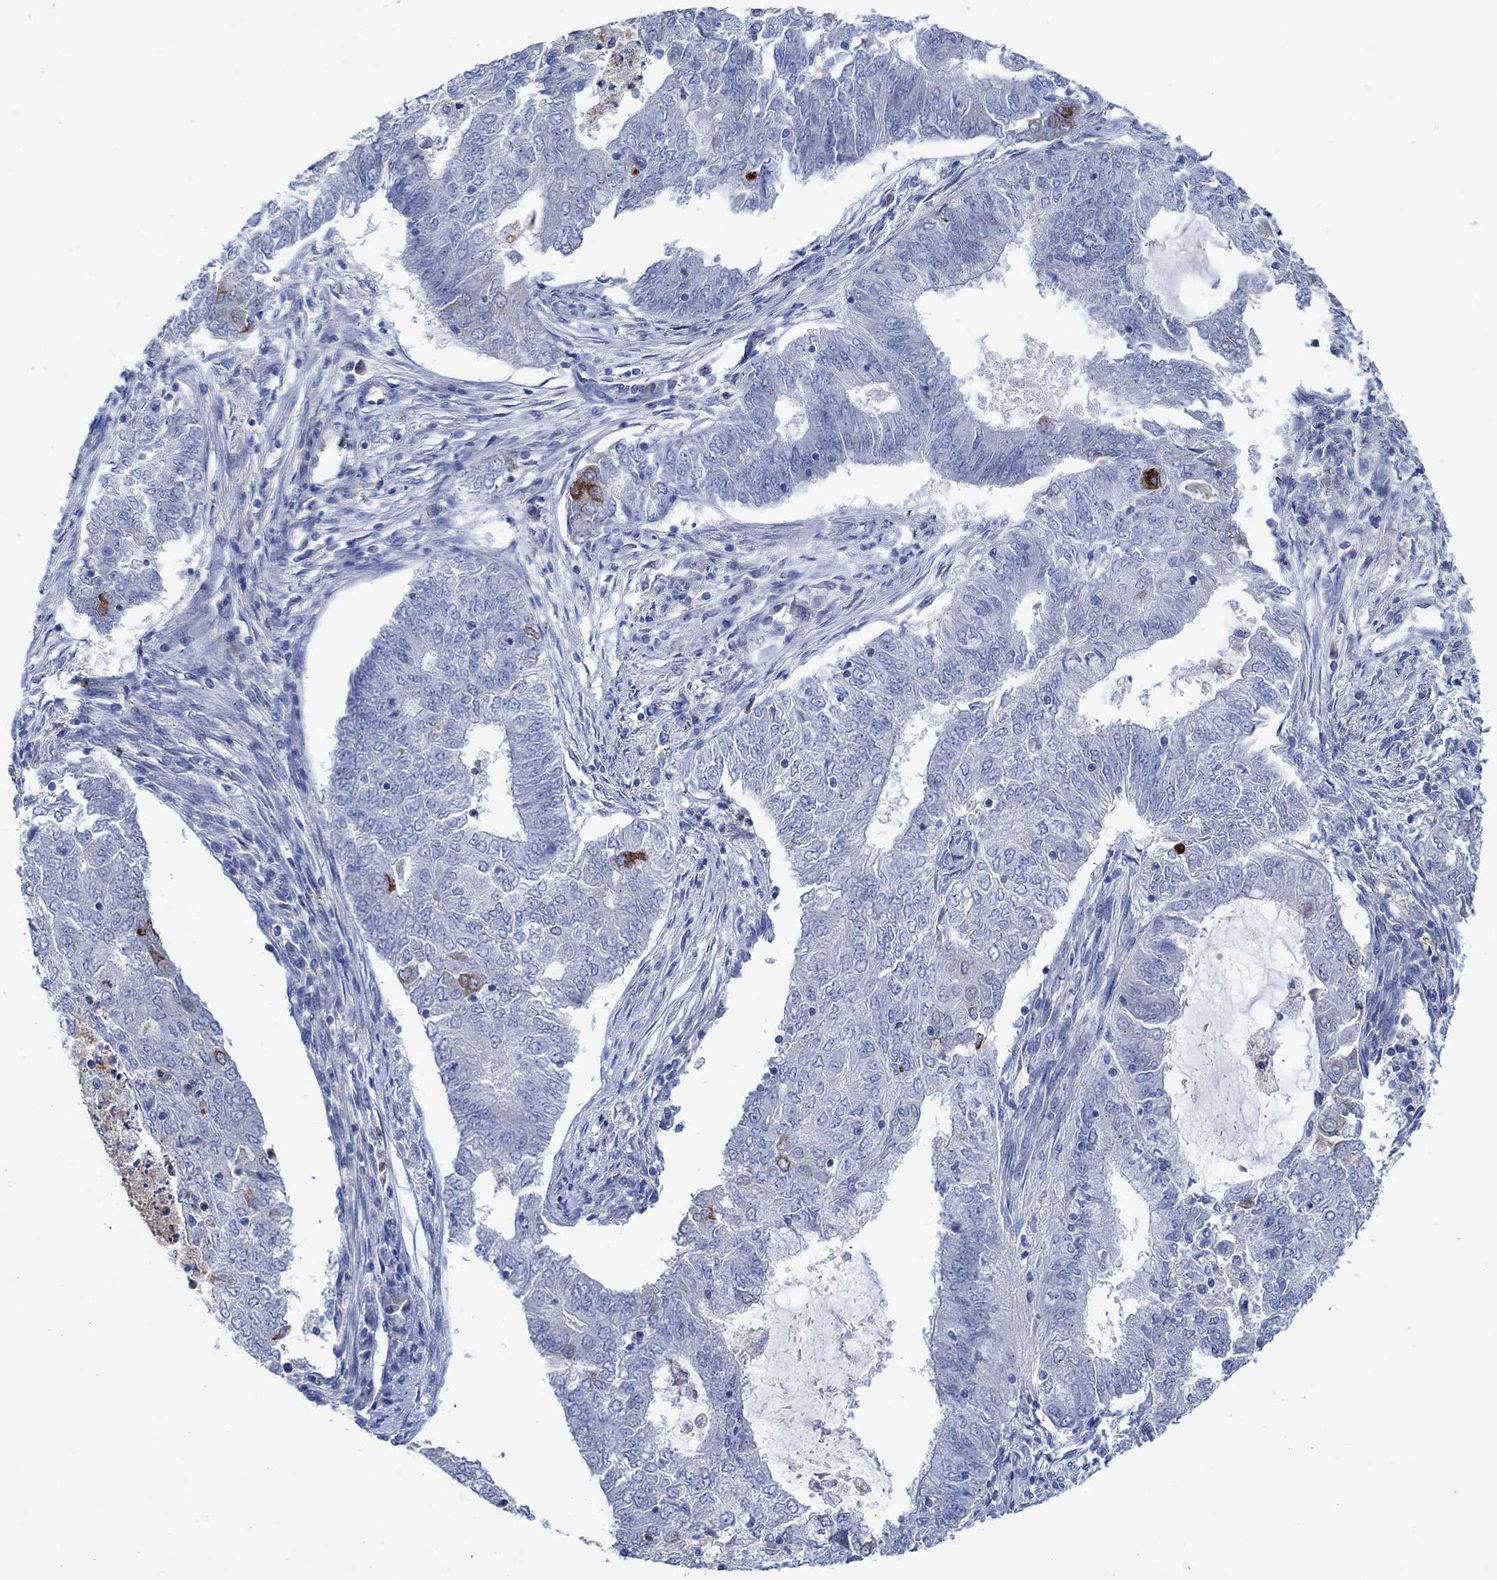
{"staining": {"intensity": "negative", "quantity": "none", "location": "none"}, "tissue": "endometrial cancer", "cell_type": "Tumor cells", "image_type": "cancer", "snomed": [{"axis": "morphology", "description": "Adenocarcinoma, NOS"}, {"axis": "topography", "description": "Endometrium"}], "caption": "The micrograph shows no significant expression in tumor cells of endometrial cancer (adenocarcinoma).", "gene": "CPM", "patient": {"sex": "female", "age": 62}}